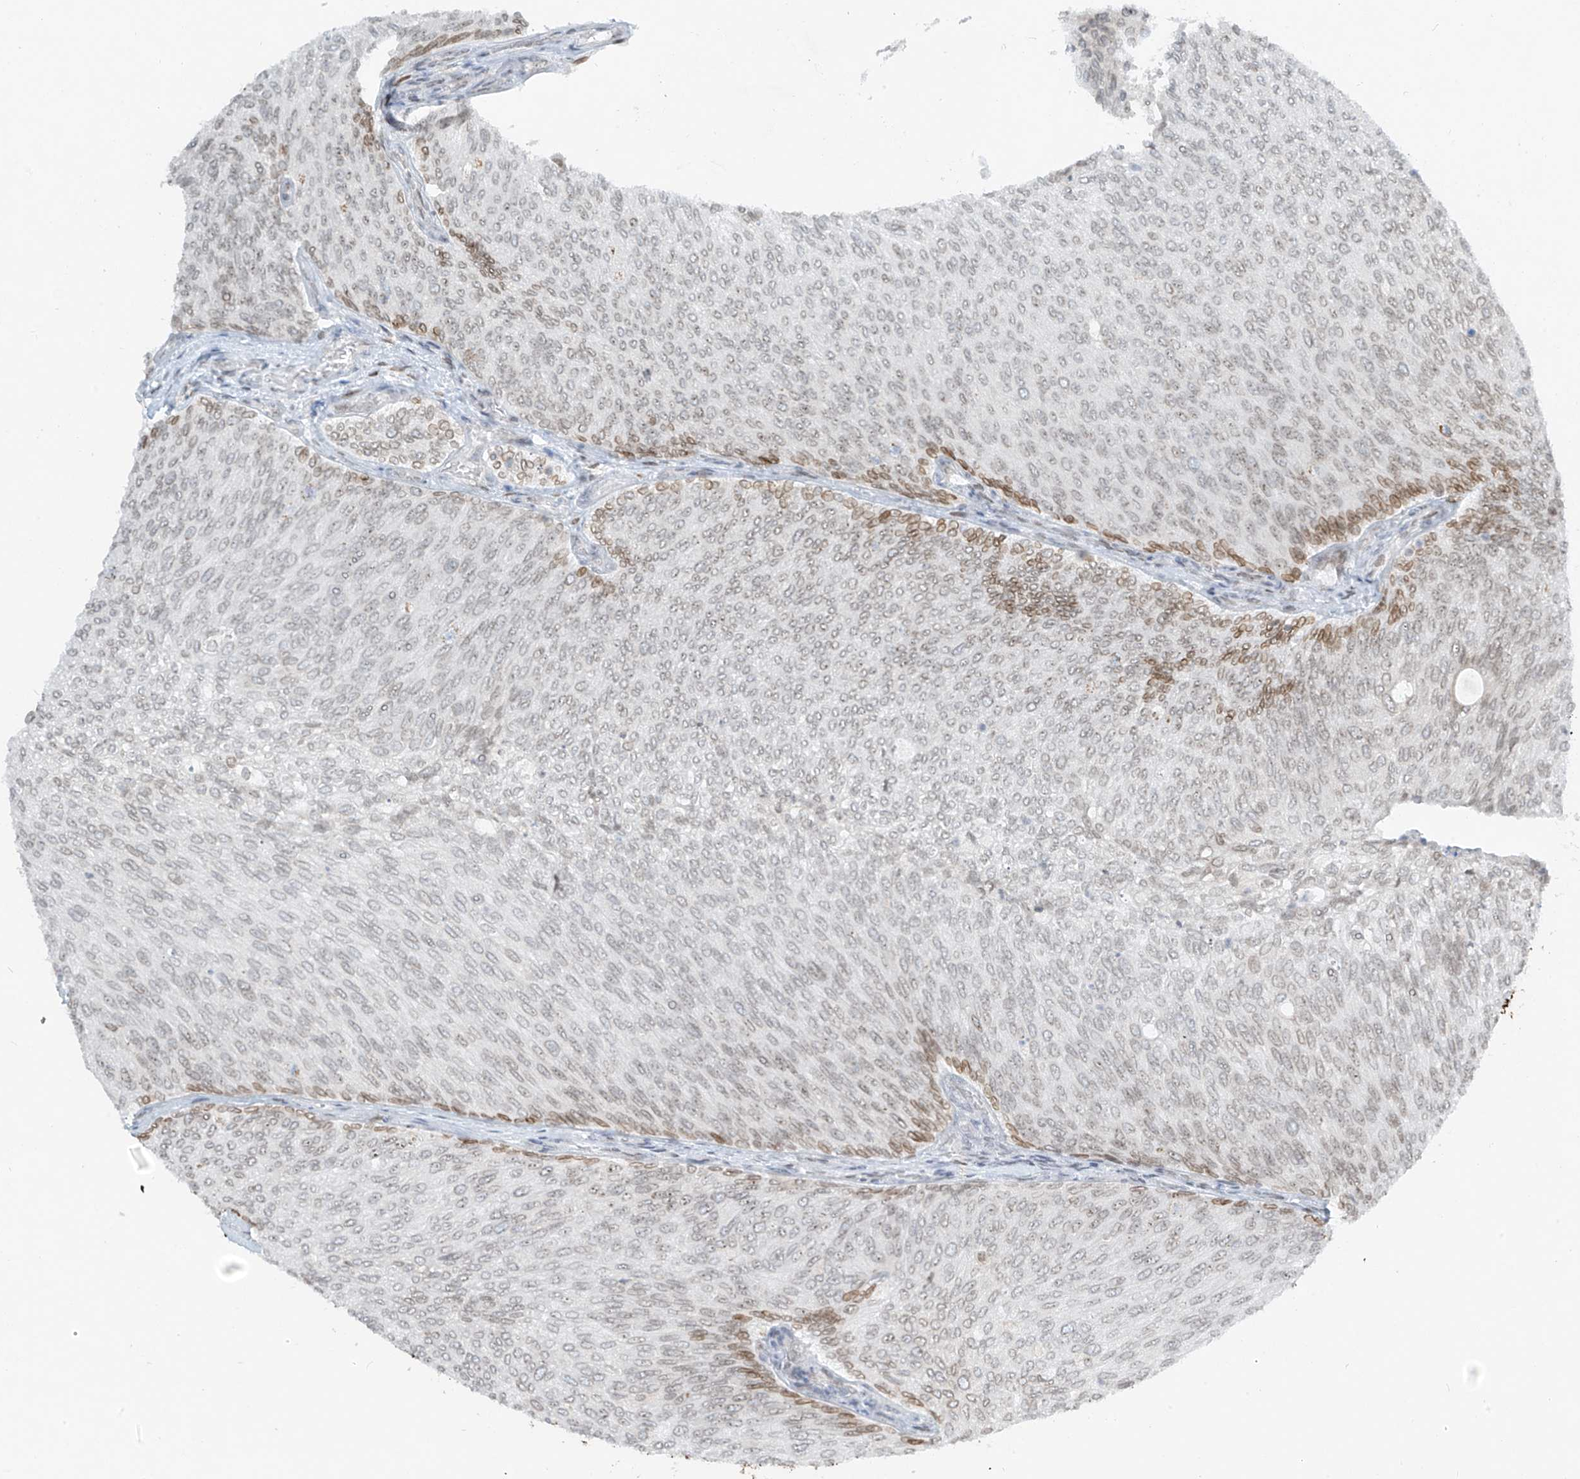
{"staining": {"intensity": "moderate", "quantity": "<25%", "location": "cytoplasmic/membranous,nuclear"}, "tissue": "urothelial cancer", "cell_type": "Tumor cells", "image_type": "cancer", "snomed": [{"axis": "morphology", "description": "Urothelial carcinoma, Low grade"}, {"axis": "topography", "description": "Urinary bladder"}], "caption": "Approximately <25% of tumor cells in low-grade urothelial carcinoma display moderate cytoplasmic/membranous and nuclear protein staining as visualized by brown immunohistochemical staining.", "gene": "SAMD15", "patient": {"sex": "female", "age": 79}}